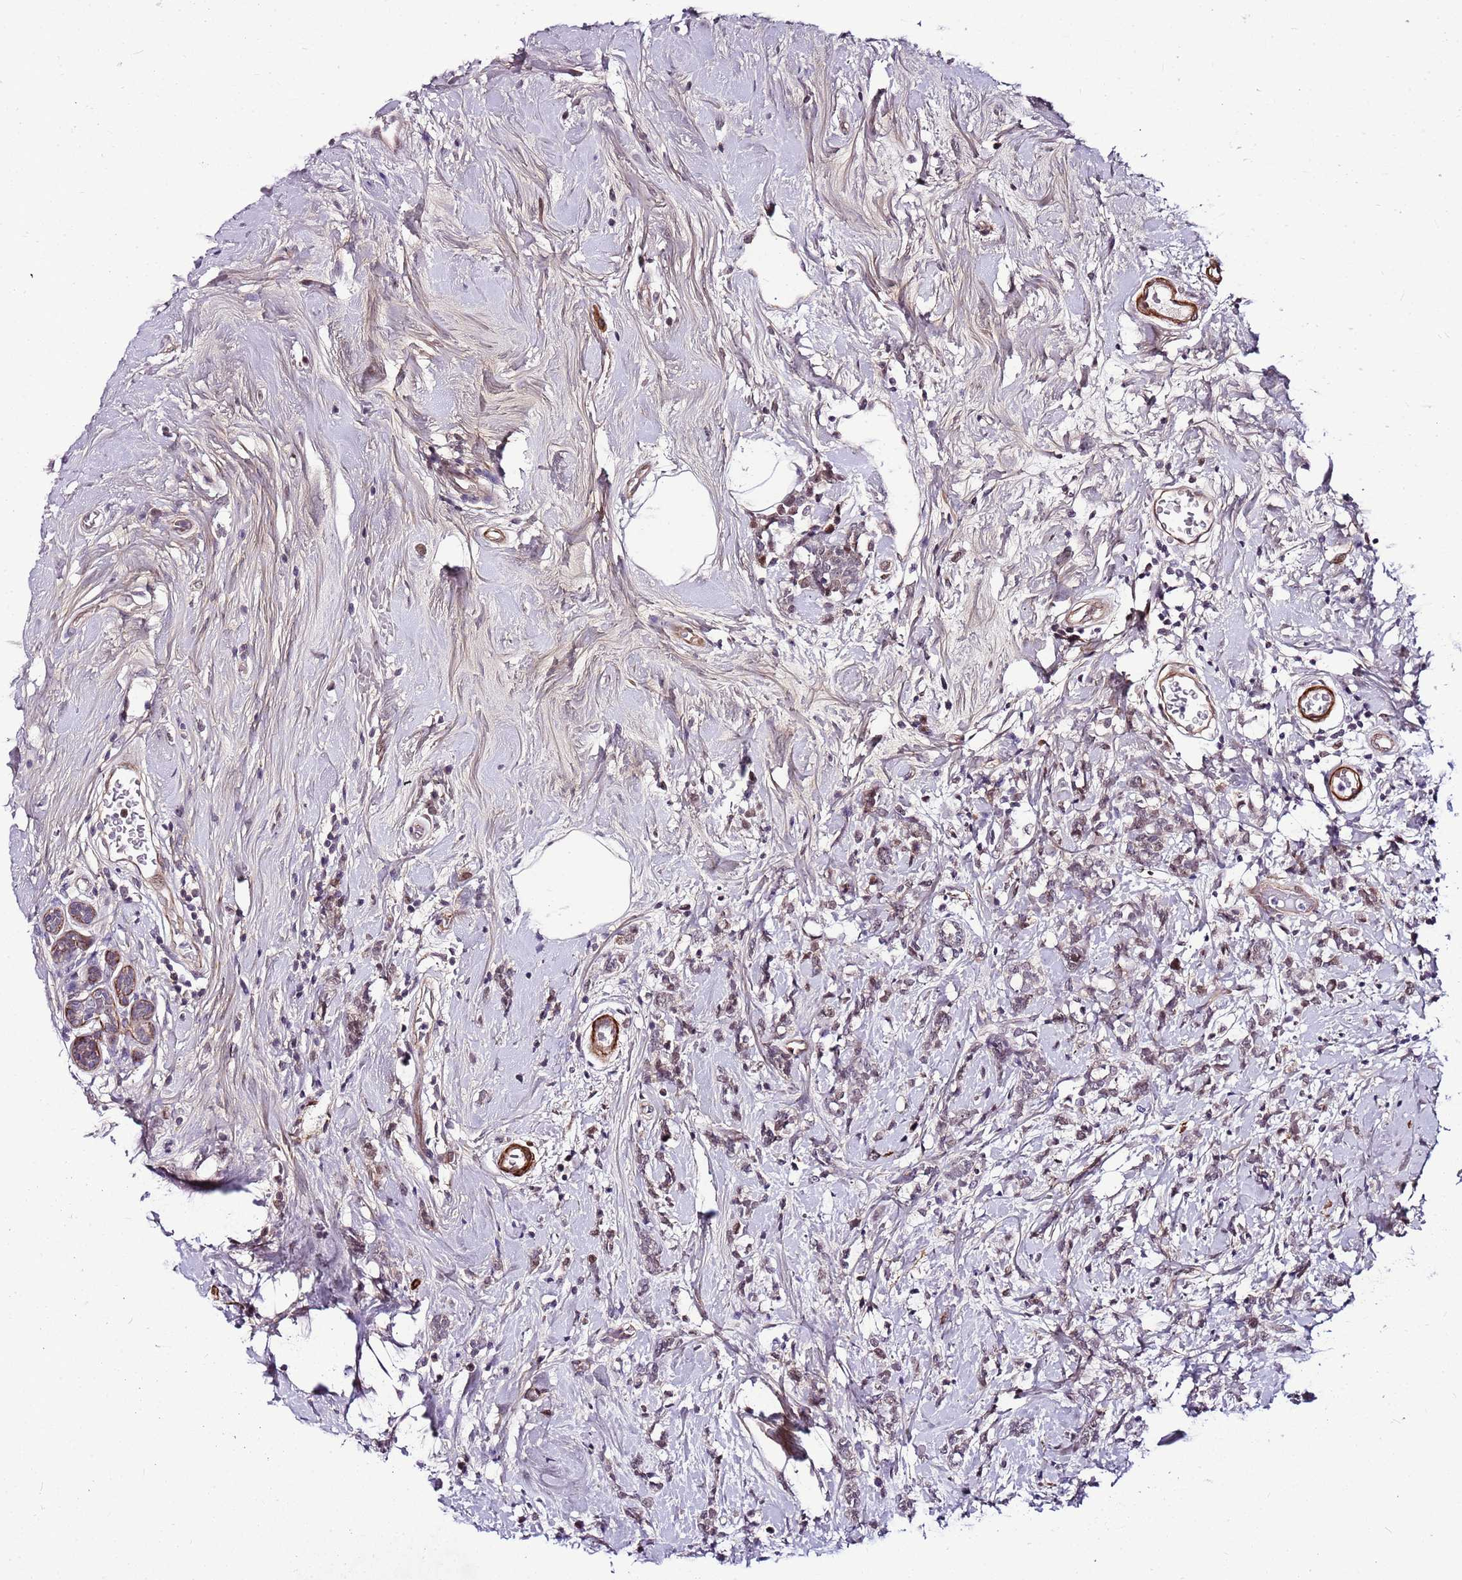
{"staining": {"intensity": "weak", "quantity": "25%-75%", "location": "nuclear"}, "tissue": "breast cancer", "cell_type": "Tumor cells", "image_type": "cancer", "snomed": [{"axis": "morphology", "description": "Lobular carcinoma"}, {"axis": "topography", "description": "Breast"}], "caption": "A brown stain highlights weak nuclear expression of a protein in breast cancer tumor cells. The staining was performed using DAB to visualize the protein expression in brown, while the nuclei were stained in blue with hematoxylin (Magnification: 20x).", "gene": "POLE3", "patient": {"sex": "female", "age": 58}}